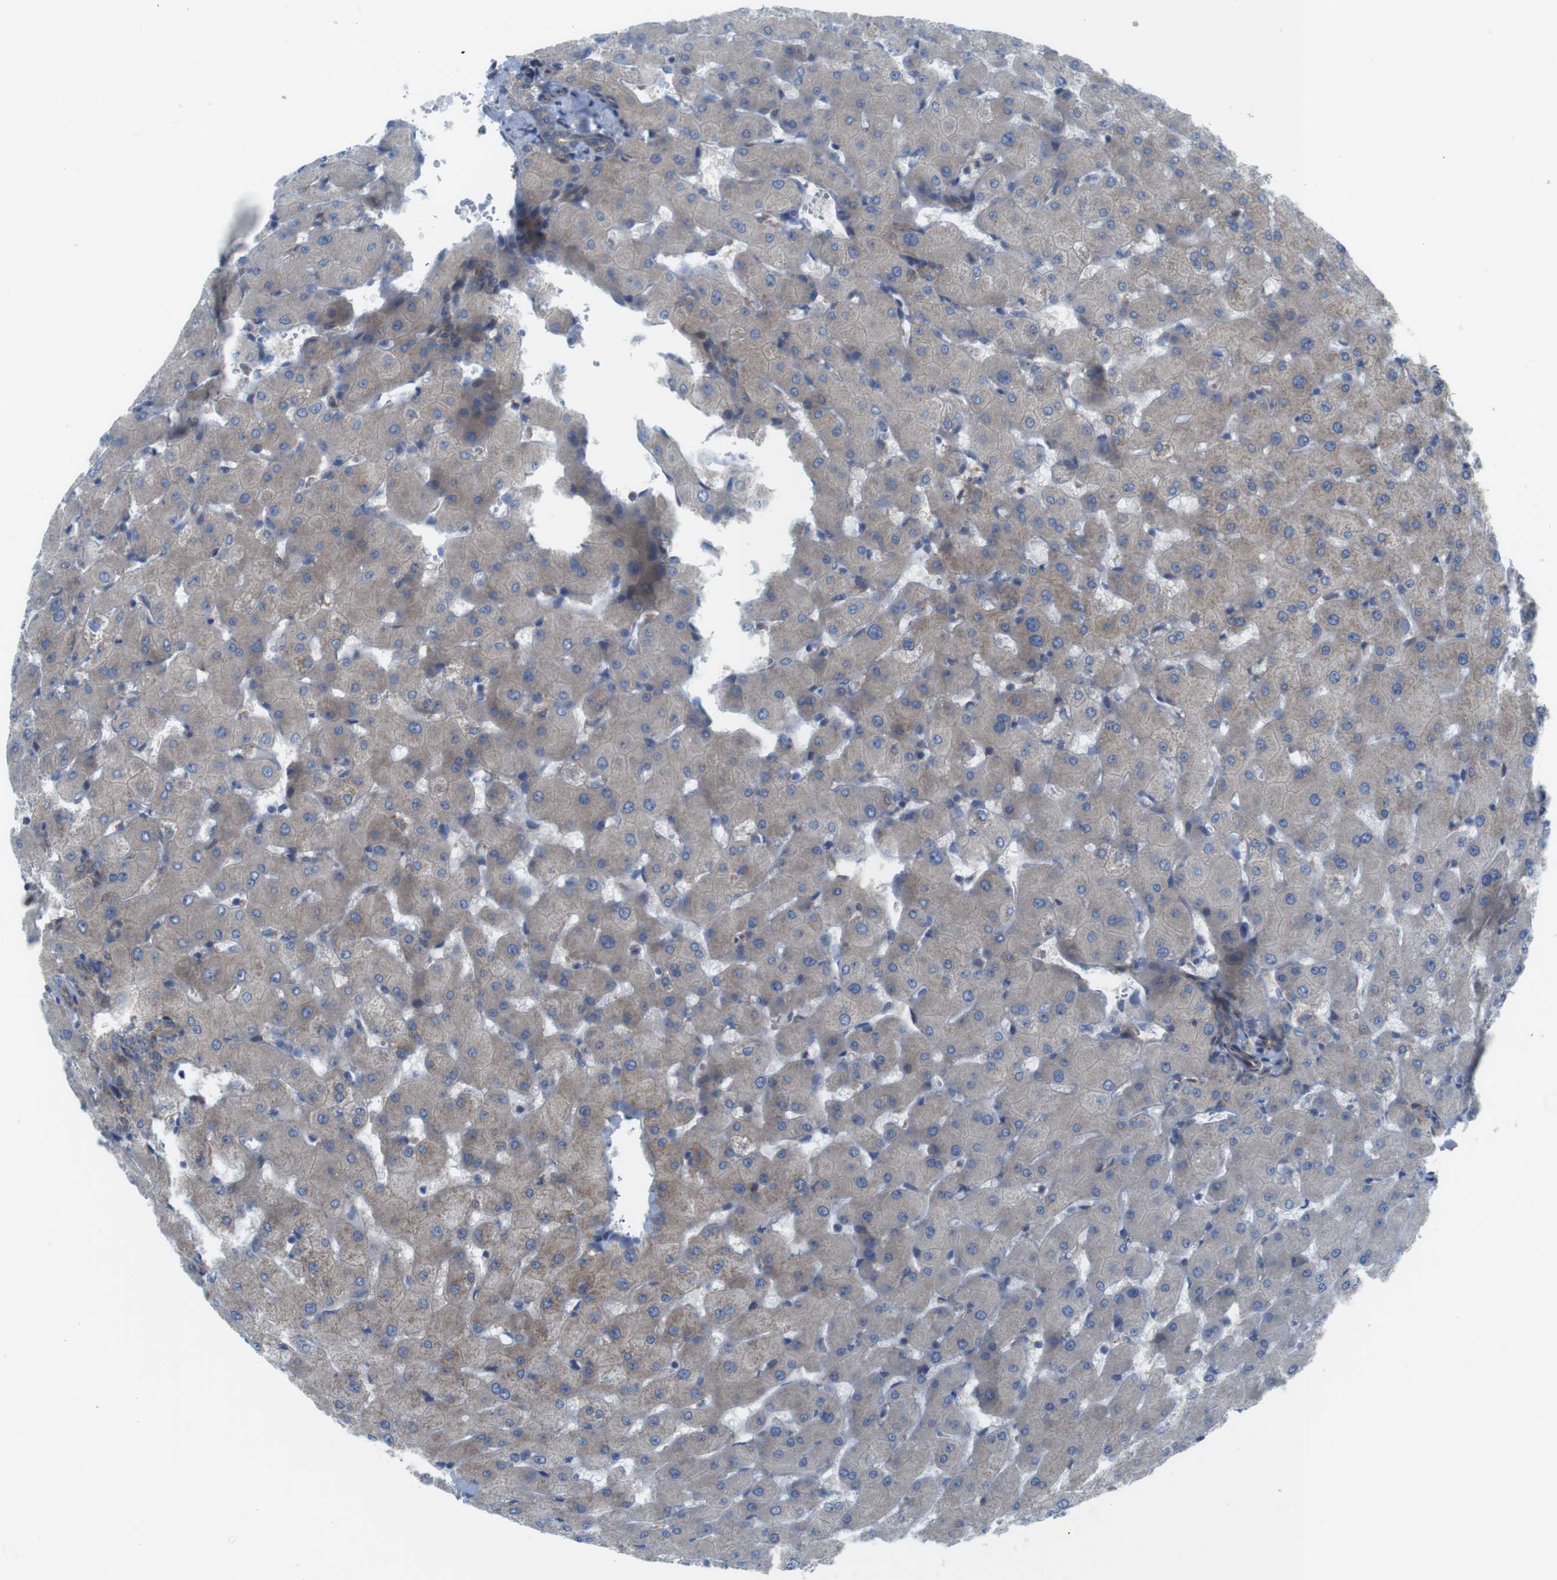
{"staining": {"intensity": "moderate", "quantity": ">75%", "location": "cytoplasmic/membranous"}, "tissue": "liver", "cell_type": "Cholangiocytes", "image_type": "normal", "snomed": [{"axis": "morphology", "description": "Normal tissue, NOS"}, {"axis": "topography", "description": "Liver"}], "caption": "Immunohistochemical staining of normal liver exhibits moderate cytoplasmic/membranous protein positivity in approximately >75% of cholangiocytes.", "gene": "DIAPH2", "patient": {"sex": "female", "age": 63}}